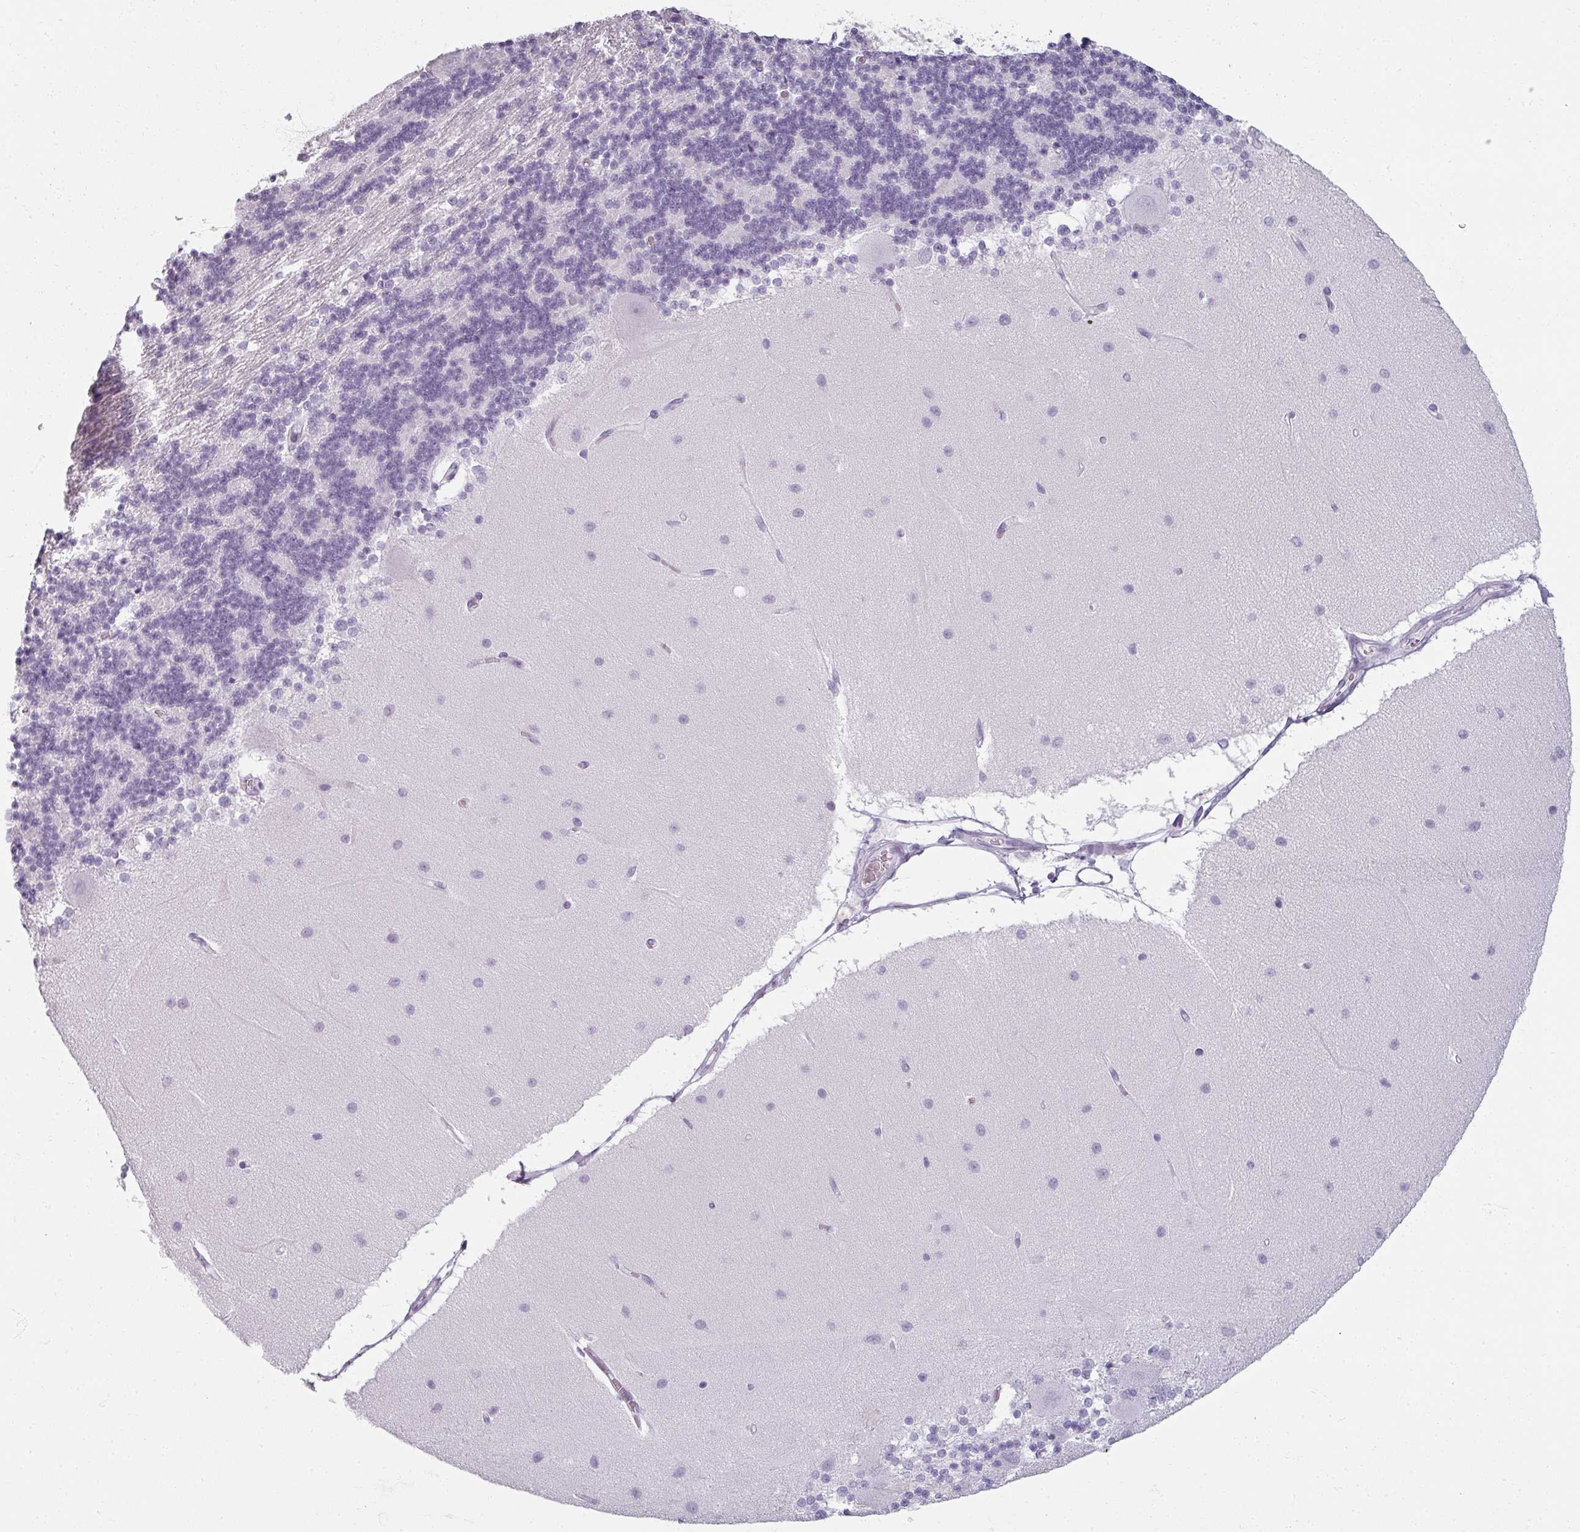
{"staining": {"intensity": "negative", "quantity": "none", "location": "none"}, "tissue": "cerebellum", "cell_type": "Cells in granular layer", "image_type": "normal", "snomed": [{"axis": "morphology", "description": "Normal tissue, NOS"}, {"axis": "topography", "description": "Cerebellum"}], "caption": "Benign cerebellum was stained to show a protein in brown. There is no significant expression in cells in granular layer.", "gene": "REG3A", "patient": {"sex": "female", "age": 54}}